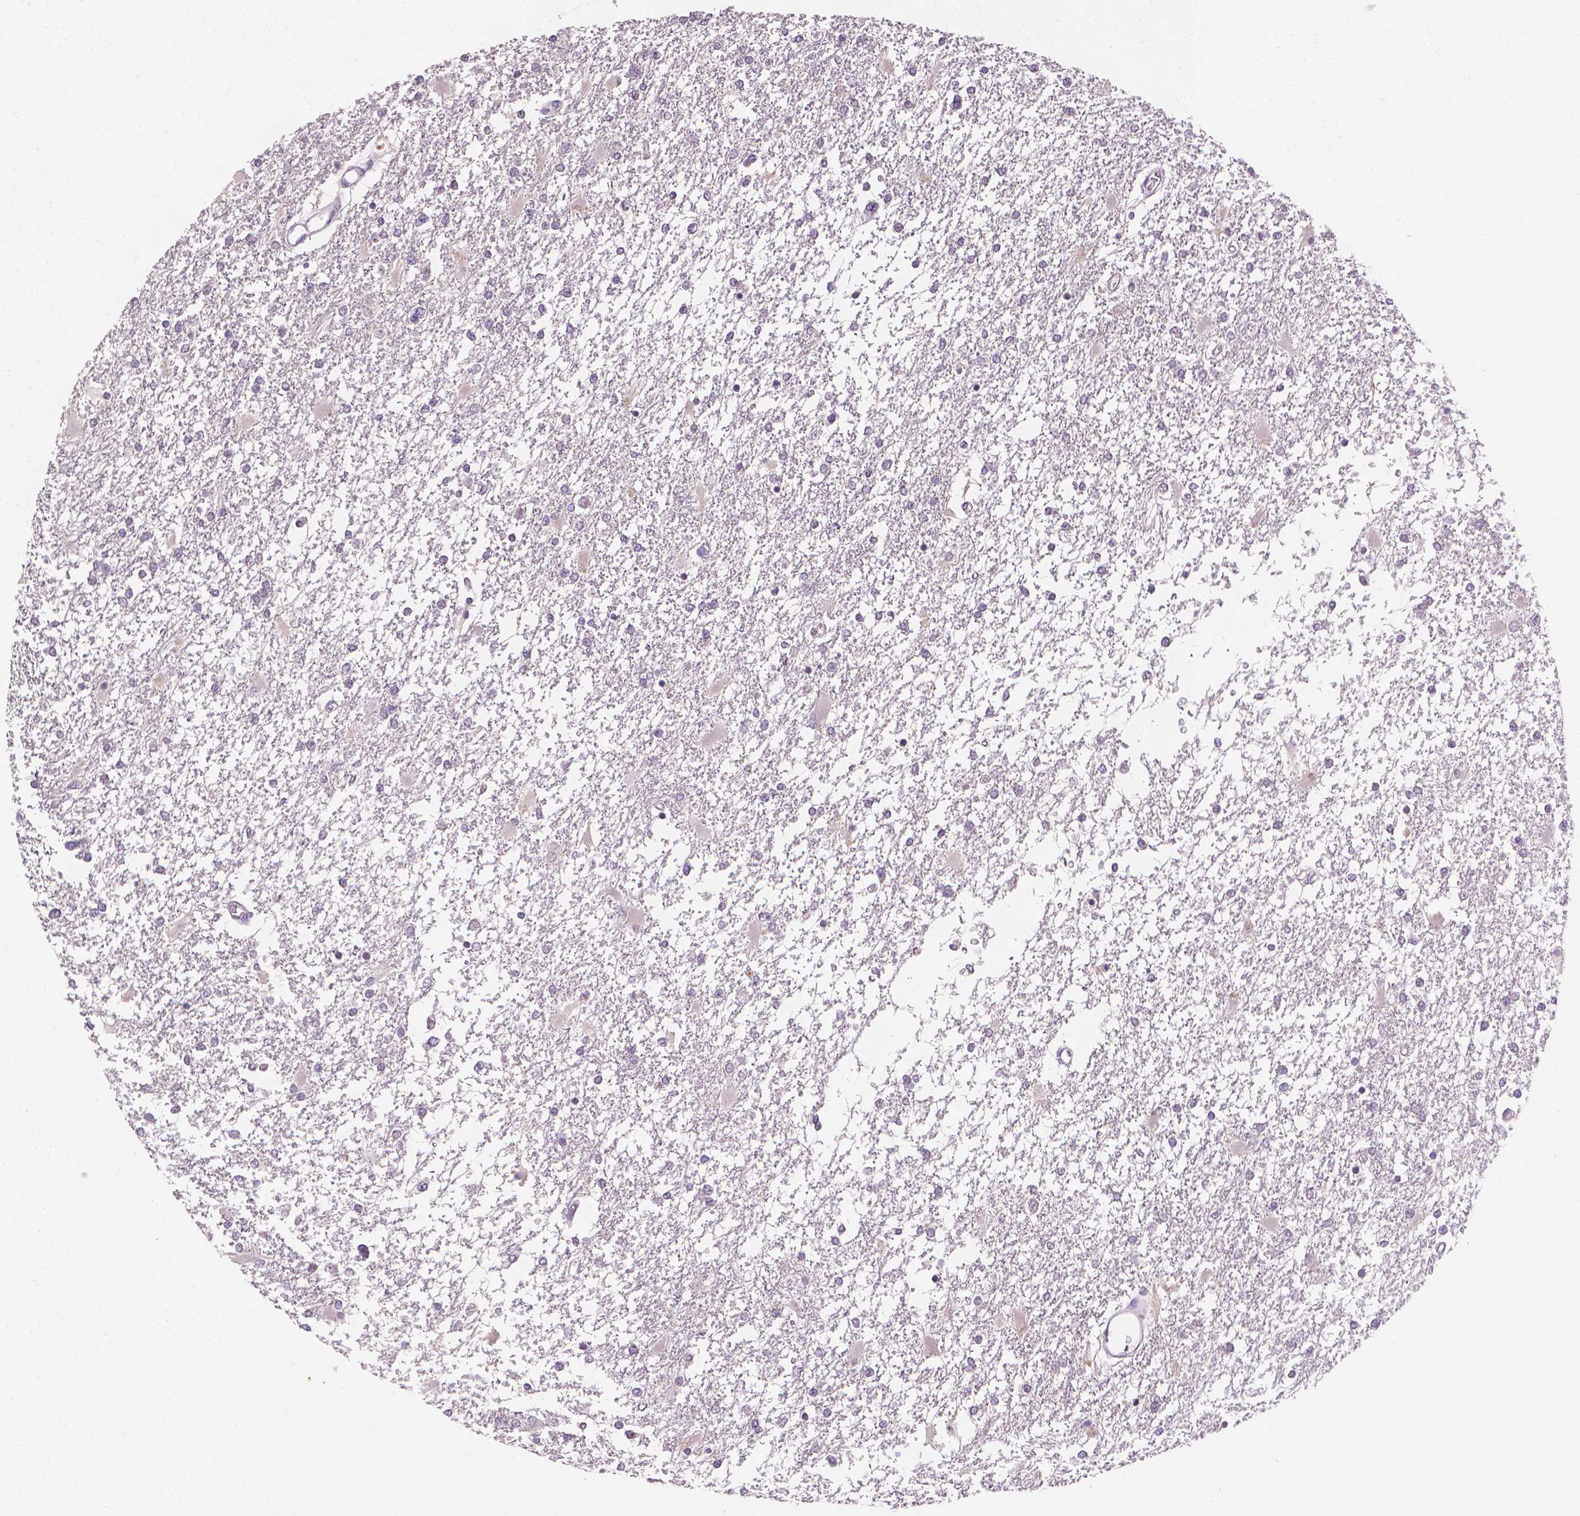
{"staining": {"intensity": "negative", "quantity": "none", "location": "none"}, "tissue": "glioma", "cell_type": "Tumor cells", "image_type": "cancer", "snomed": [{"axis": "morphology", "description": "Glioma, malignant, High grade"}, {"axis": "topography", "description": "Cerebral cortex"}], "caption": "Immunohistochemistry histopathology image of neoplastic tissue: high-grade glioma (malignant) stained with DAB (3,3'-diaminobenzidine) displays no significant protein positivity in tumor cells.", "gene": "FASN", "patient": {"sex": "male", "age": 79}}